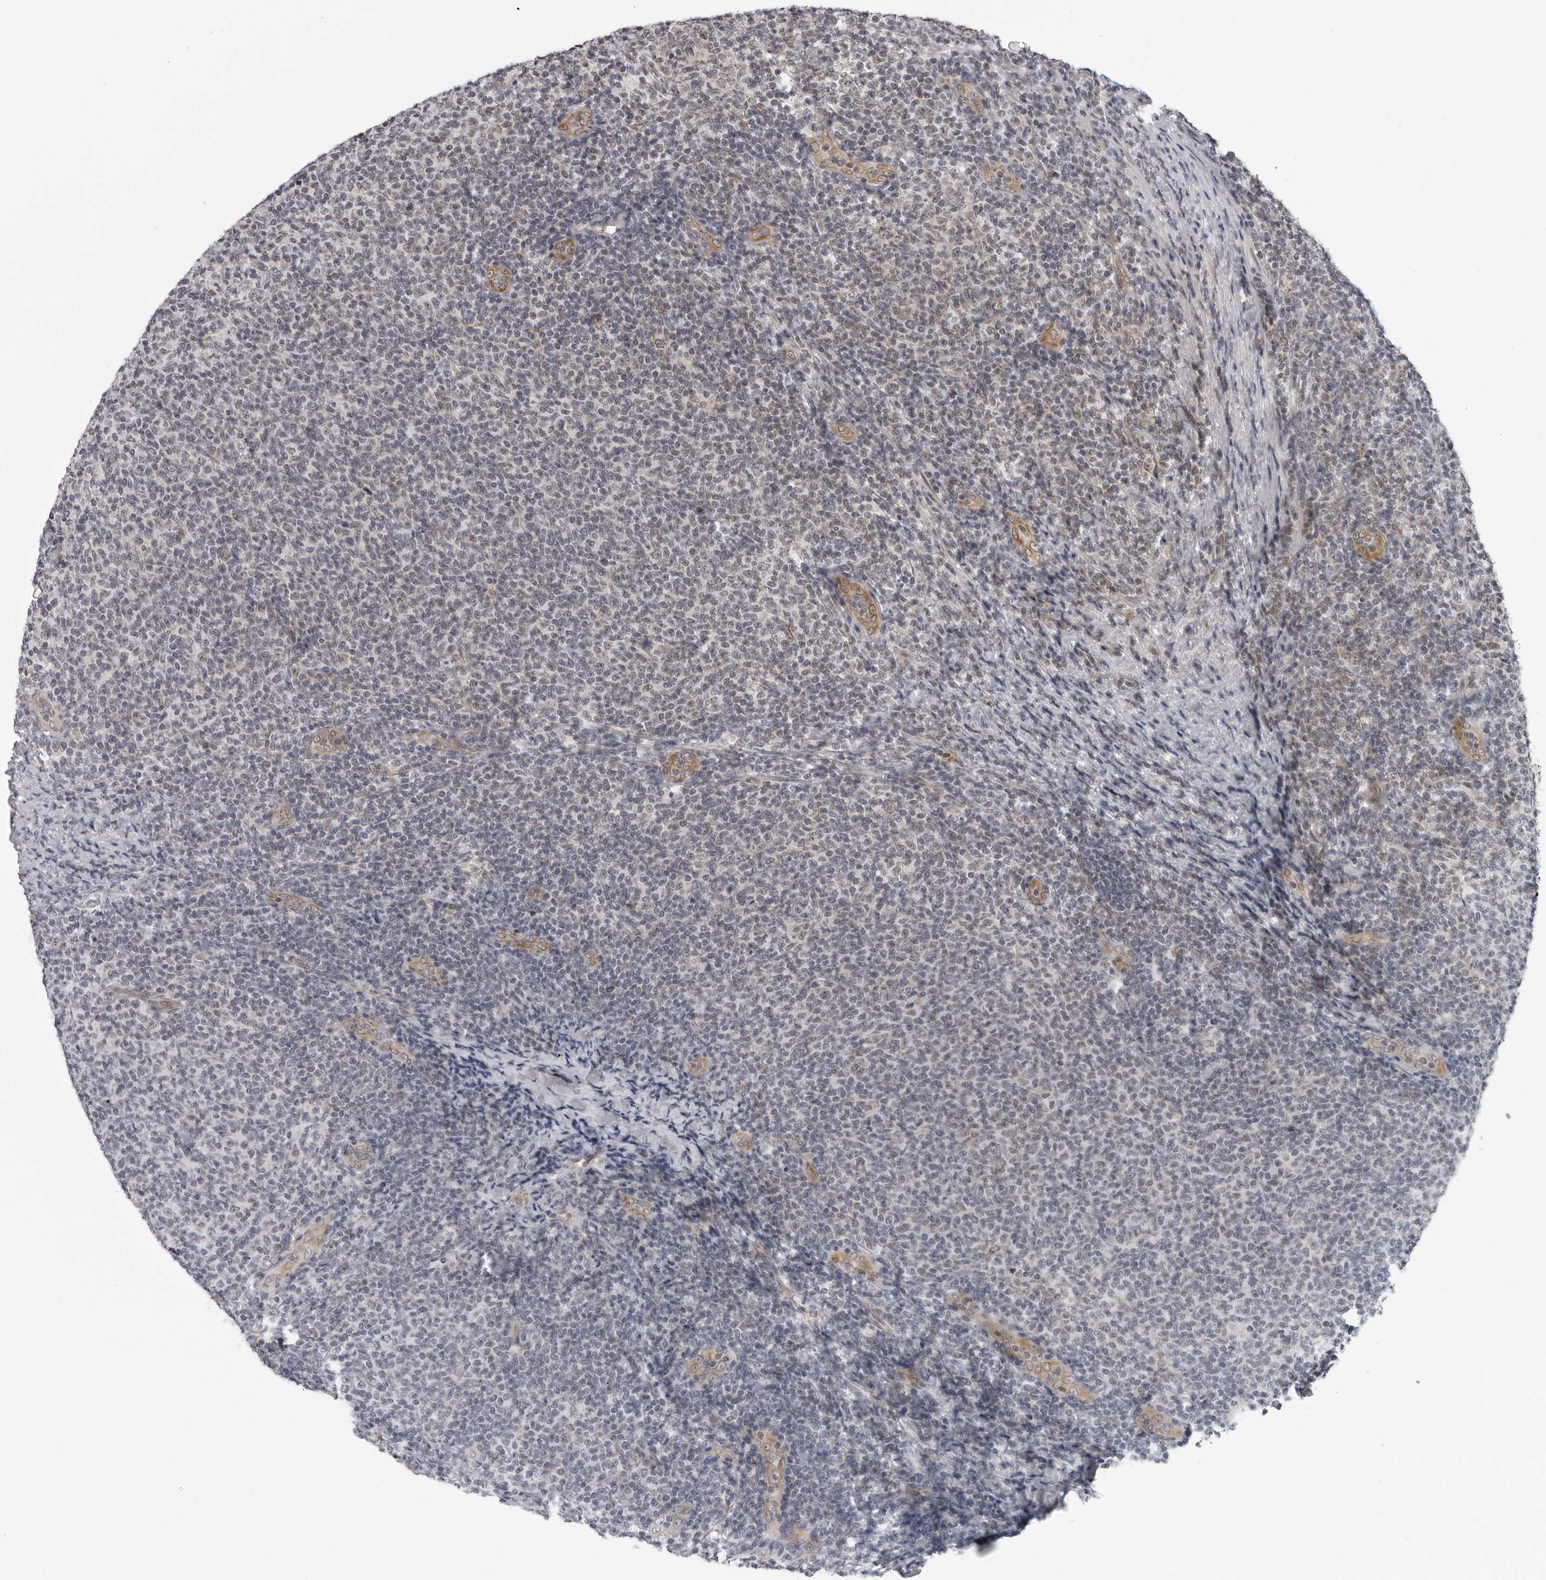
{"staining": {"intensity": "negative", "quantity": "none", "location": "none"}, "tissue": "lymphoma", "cell_type": "Tumor cells", "image_type": "cancer", "snomed": [{"axis": "morphology", "description": "Malignant lymphoma, non-Hodgkin's type, Low grade"}, {"axis": "topography", "description": "Lymph node"}], "caption": "This is a micrograph of immunohistochemistry (IHC) staining of lymphoma, which shows no positivity in tumor cells.", "gene": "GCSAML", "patient": {"sex": "male", "age": 66}}